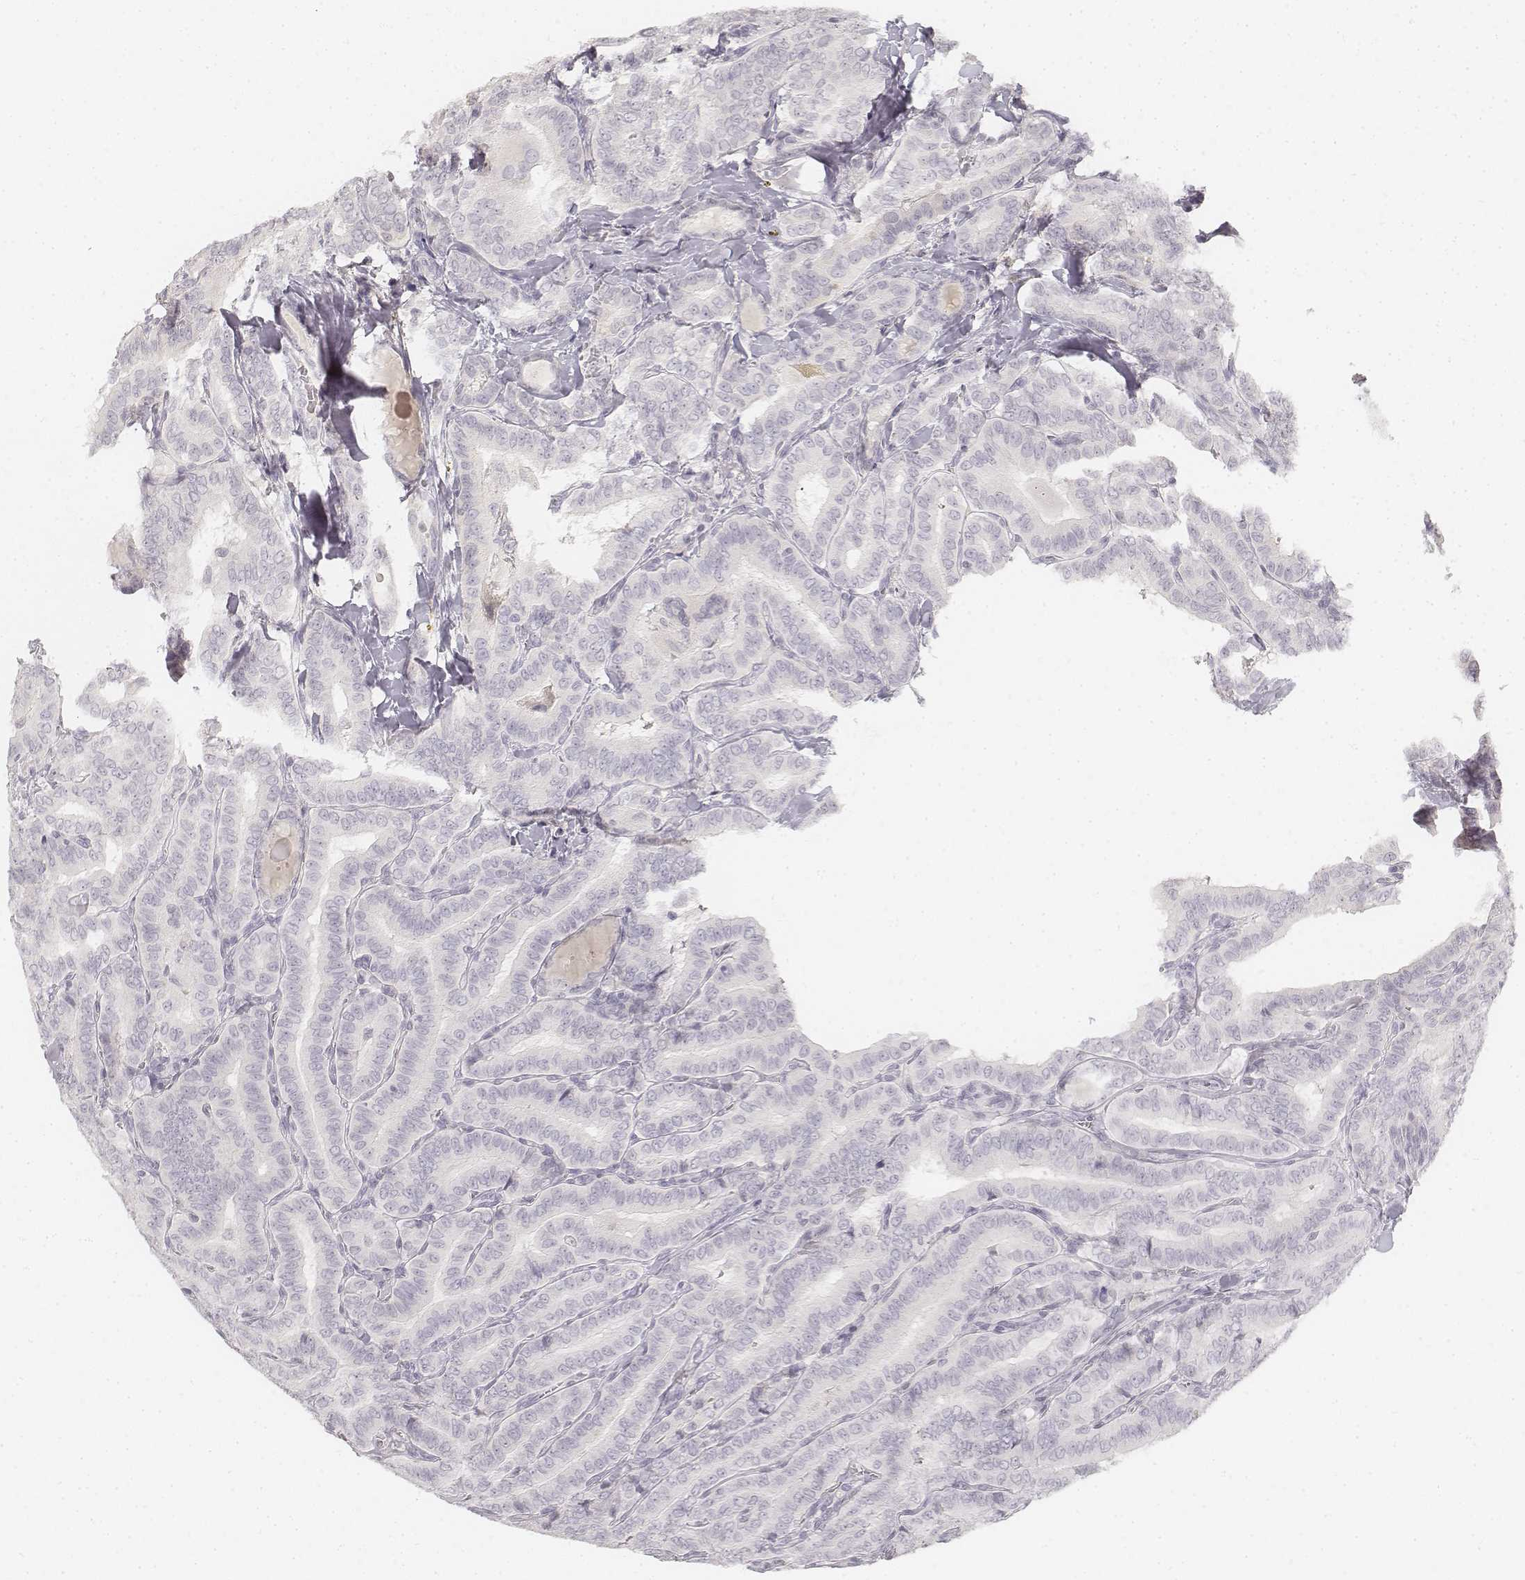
{"staining": {"intensity": "negative", "quantity": "none", "location": "none"}, "tissue": "thyroid cancer", "cell_type": "Tumor cells", "image_type": "cancer", "snomed": [{"axis": "morphology", "description": "Papillary adenocarcinoma, NOS"}, {"axis": "morphology", "description": "Papillary adenoma metastatic"}, {"axis": "topography", "description": "Thyroid gland"}], "caption": "Image shows no protein positivity in tumor cells of papillary adenocarcinoma (thyroid) tissue. Brightfield microscopy of immunohistochemistry (IHC) stained with DAB (brown) and hematoxylin (blue), captured at high magnification.", "gene": "DSG4", "patient": {"sex": "female", "age": 50}}